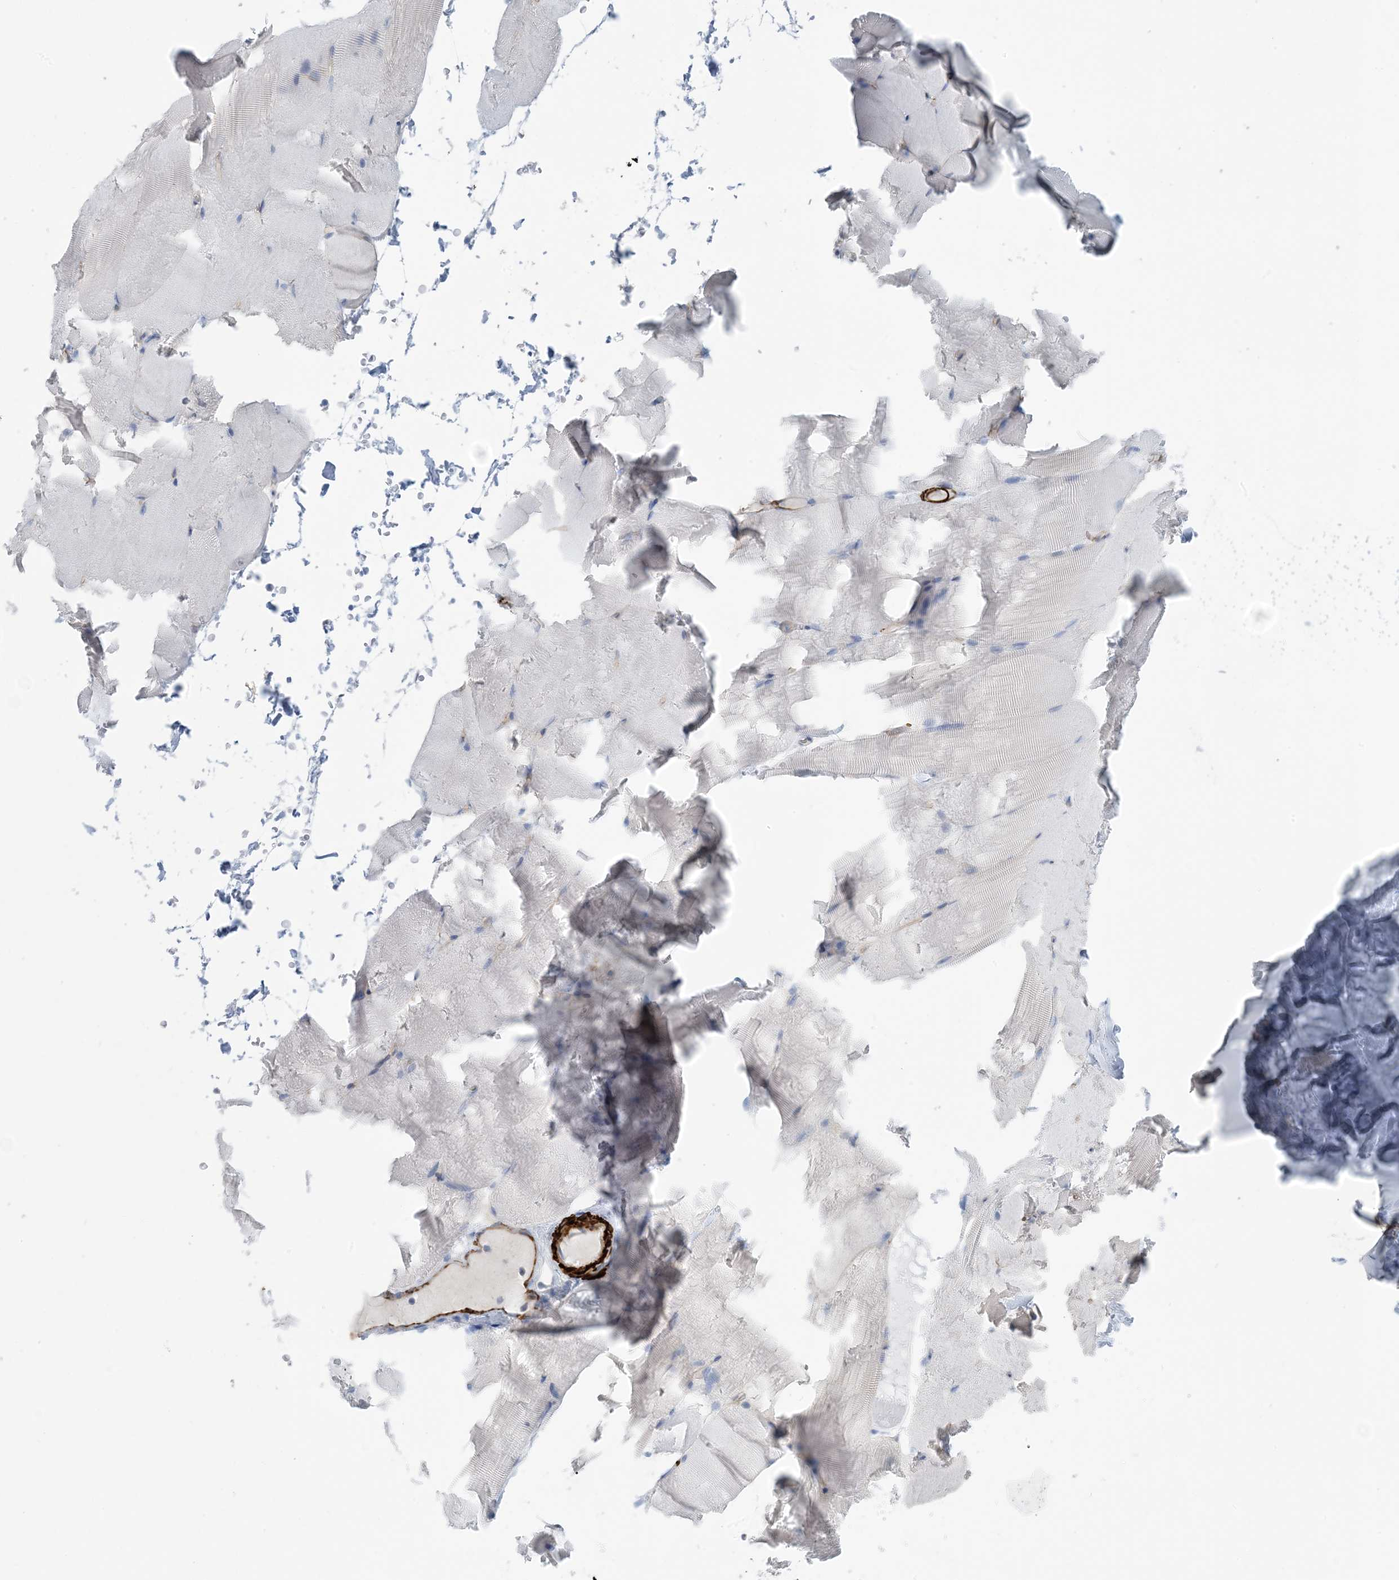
{"staining": {"intensity": "negative", "quantity": "none", "location": "none"}, "tissue": "skeletal muscle", "cell_type": "Myocytes", "image_type": "normal", "snomed": [{"axis": "morphology", "description": "Normal tissue, NOS"}, {"axis": "topography", "description": "Skeletal muscle"}, {"axis": "topography", "description": "Parathyroid gland"}], "caption": "The histopathology image reveals no significant positivity in myocytes of skeletal muscle. (IHC, brightfield microscopy, high magnification).", "gene": "SHANK1", "patient": {"sex": "female", "age": 37}}